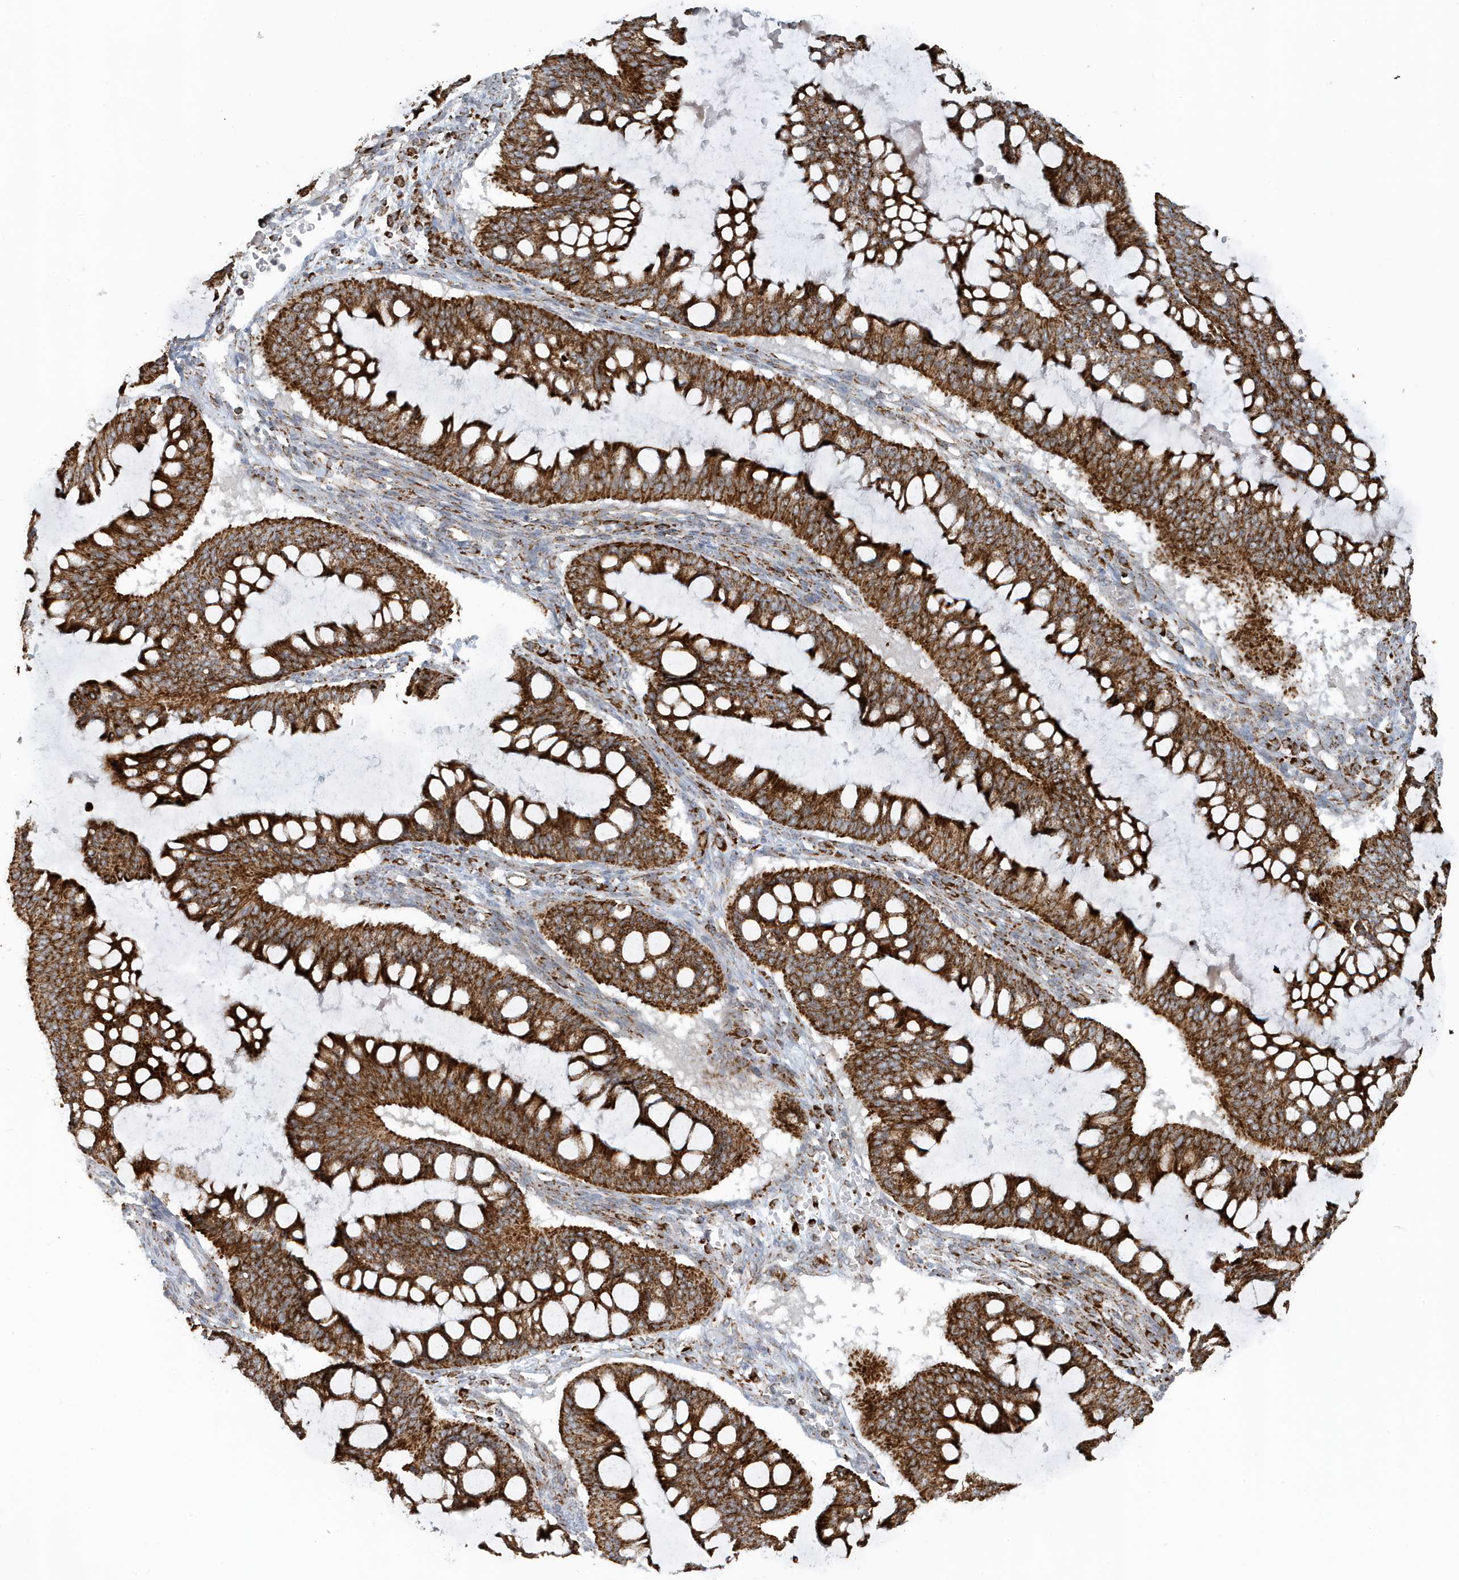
{"staining": {"intensity": "strong", "quantity": ">75%", "location": "cytoplasmic/membranous"}, "tissue": "ovarian cancer", "cell_type": "Tumor cells", "image_type": "cancer", "snomed": [{"axis": "morphology", "description": "Cystadenocarcinoma, mucinous, NOS"}, {"axis": "topography", "description": "Ovary"}], "caption": "Immunohistochemistry histopathology image of neoplastic tissue: human ovarian cancer stained using IHC shows high levels of strong protein expression localized specifically in the cytoplasmic/membranous of tumor cells, appearing as a cytoplasmic/membranous brown color.", "gene": "MAN1A1", "patient": {"sex": "female", "age": 73}}